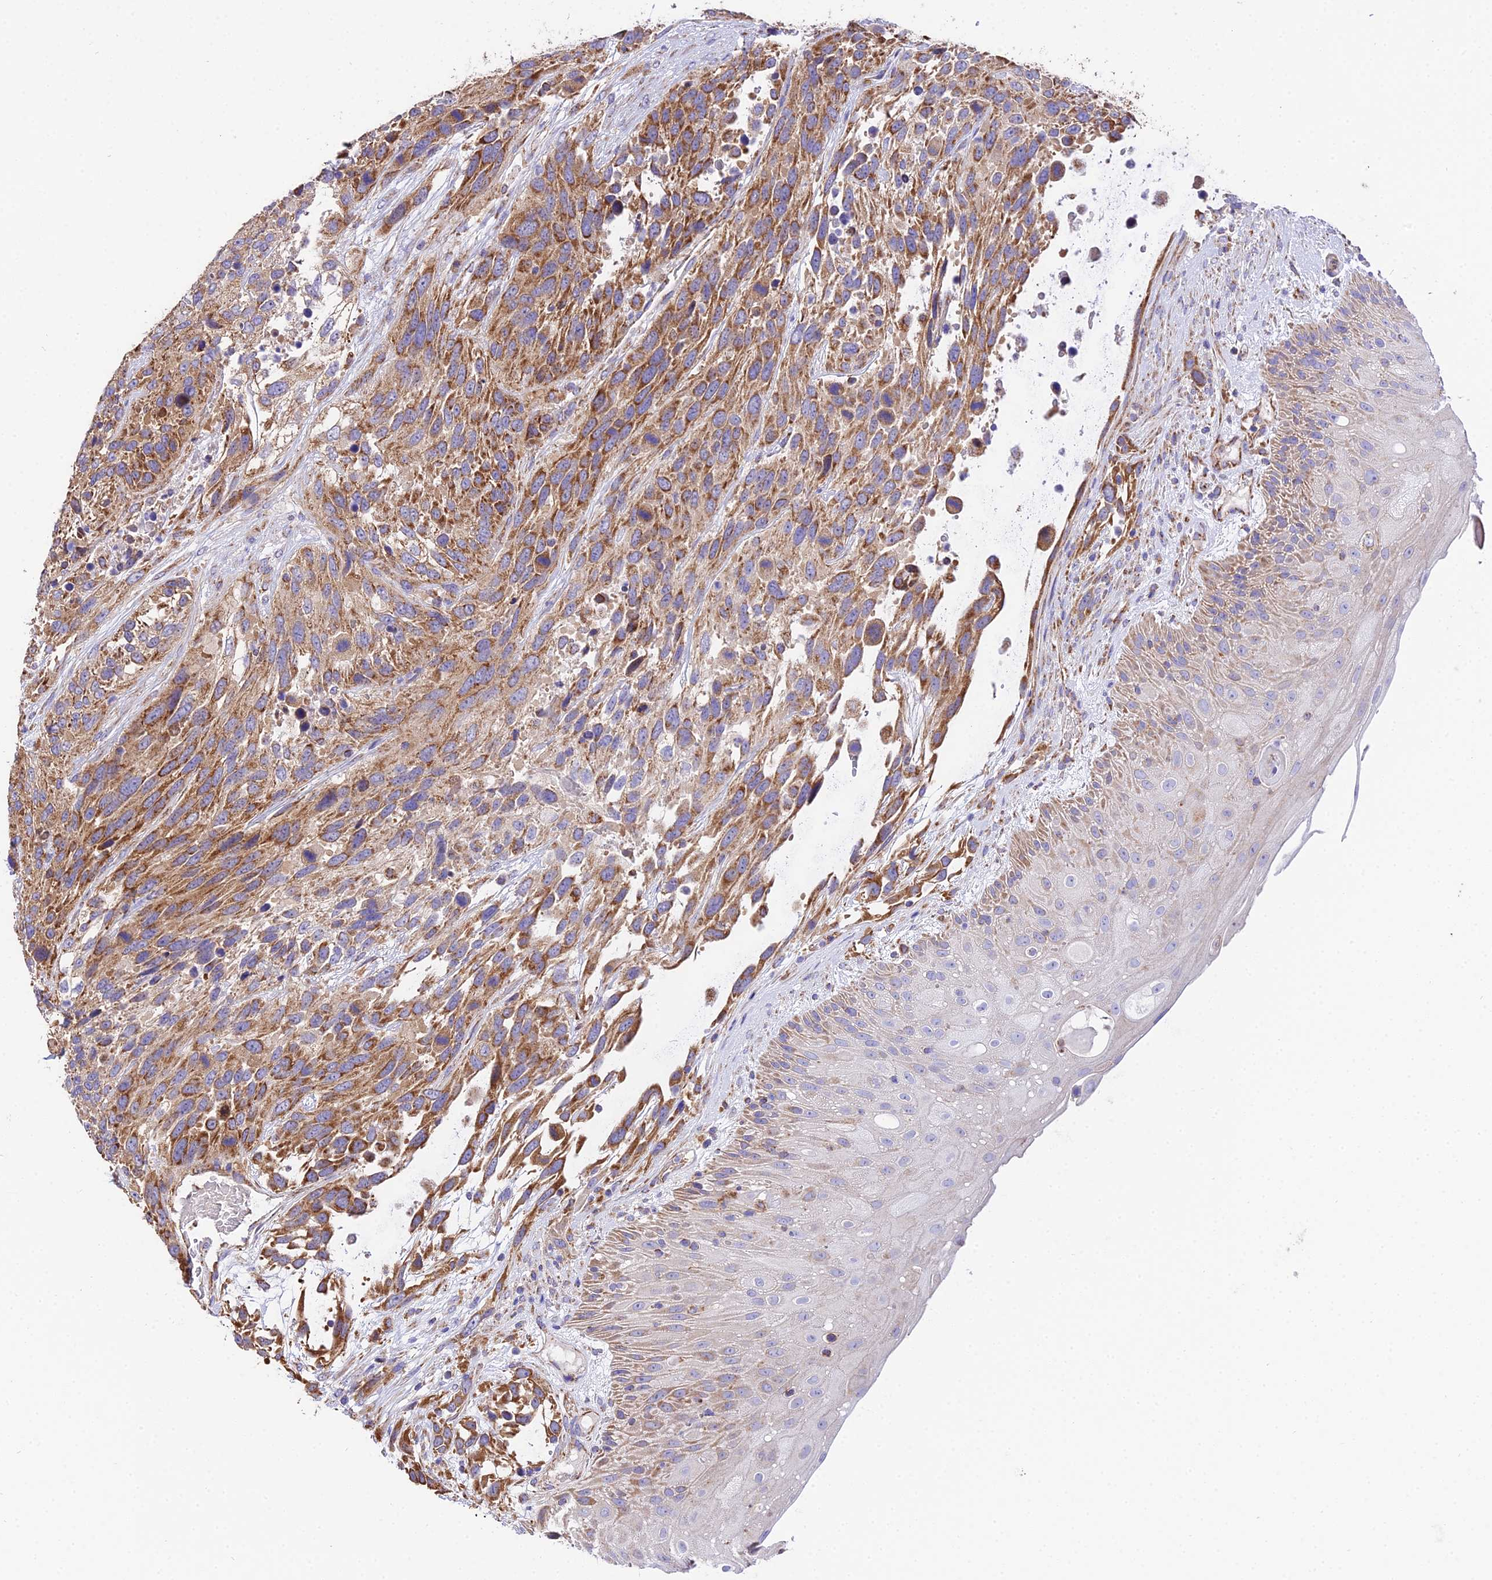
{"staining": {"intensity": "moderate", "quantity": ">75%", "location": "cytoplasmic/membranous"}, "tissue": "urothelial cancer", "cell_type": "Tumor cells", "image_type": "cancer", "snomed": [{"axis": "morphology", "description": "Urothelial carcinoma, High grade"}, {"axis": "topography", "description": "Urinary bladder"}], "caption": "This is a micrograph of immunohistochemistry staining of urothelial cancer, which shows moderate expression in the cytoplasmic/membranous of tumor cells.", "gene": "OCIAD1", "patient": {"sex": "female", "age": 70}}